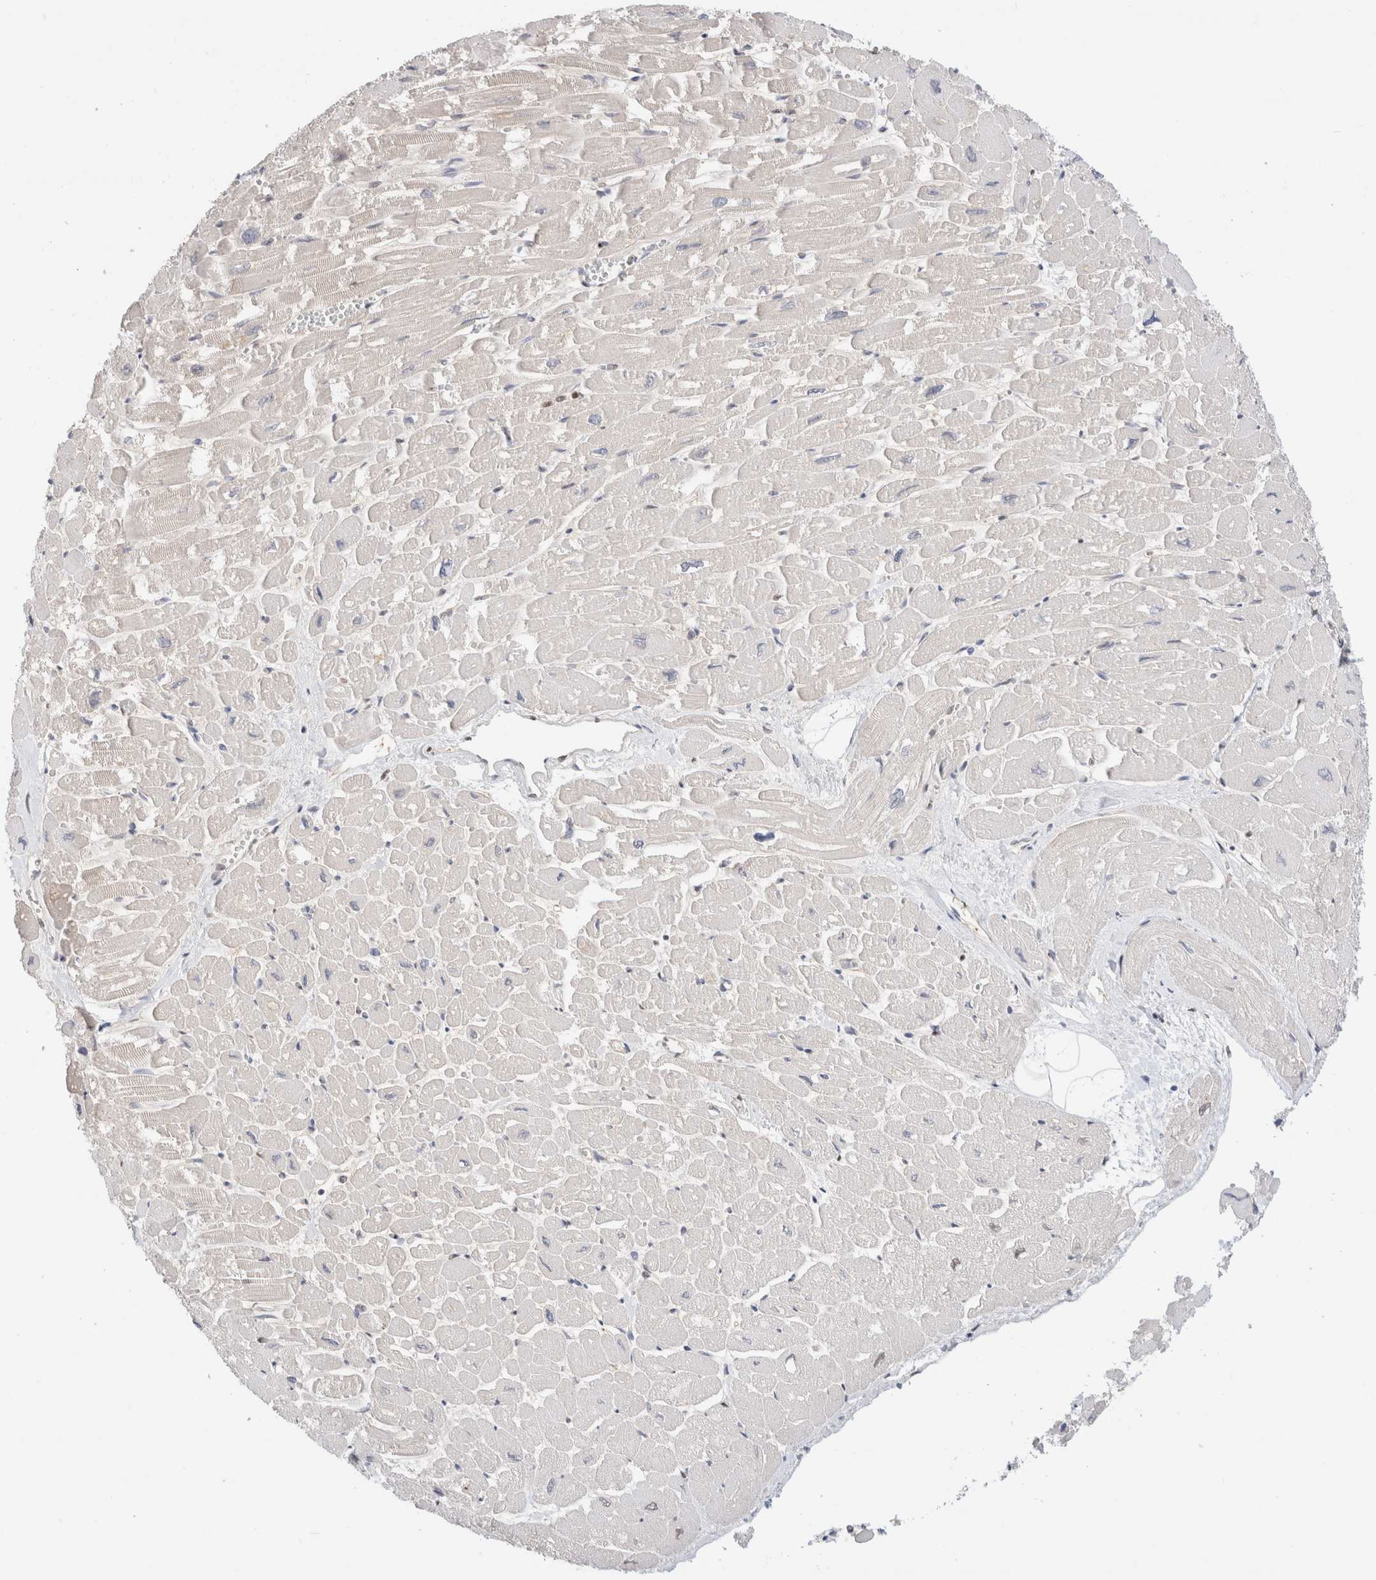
{"staining": {"intensity": "weak", "quantity": "25%-75%", "location": "cytoplasmic/membranous"}, "tissue": "heart muscle", "cell_type": "Cardiomyocytes", "image_type": "normal", "snomed": [{"axis": "morphology", "description": "Normal tissue, NOS"}, {"axis": "topography", "description": "Heart"}], "caption": "DAB (3,3'-diaminobenzidine) immunohistochemical staining of normal human heart muscle exhibits weak cytoplasmic/membranous protein expression in about 25%-75% of cardiomyocytes.", "gene": "C17orf97", "patient": {"sex": "male", "age": 54}}